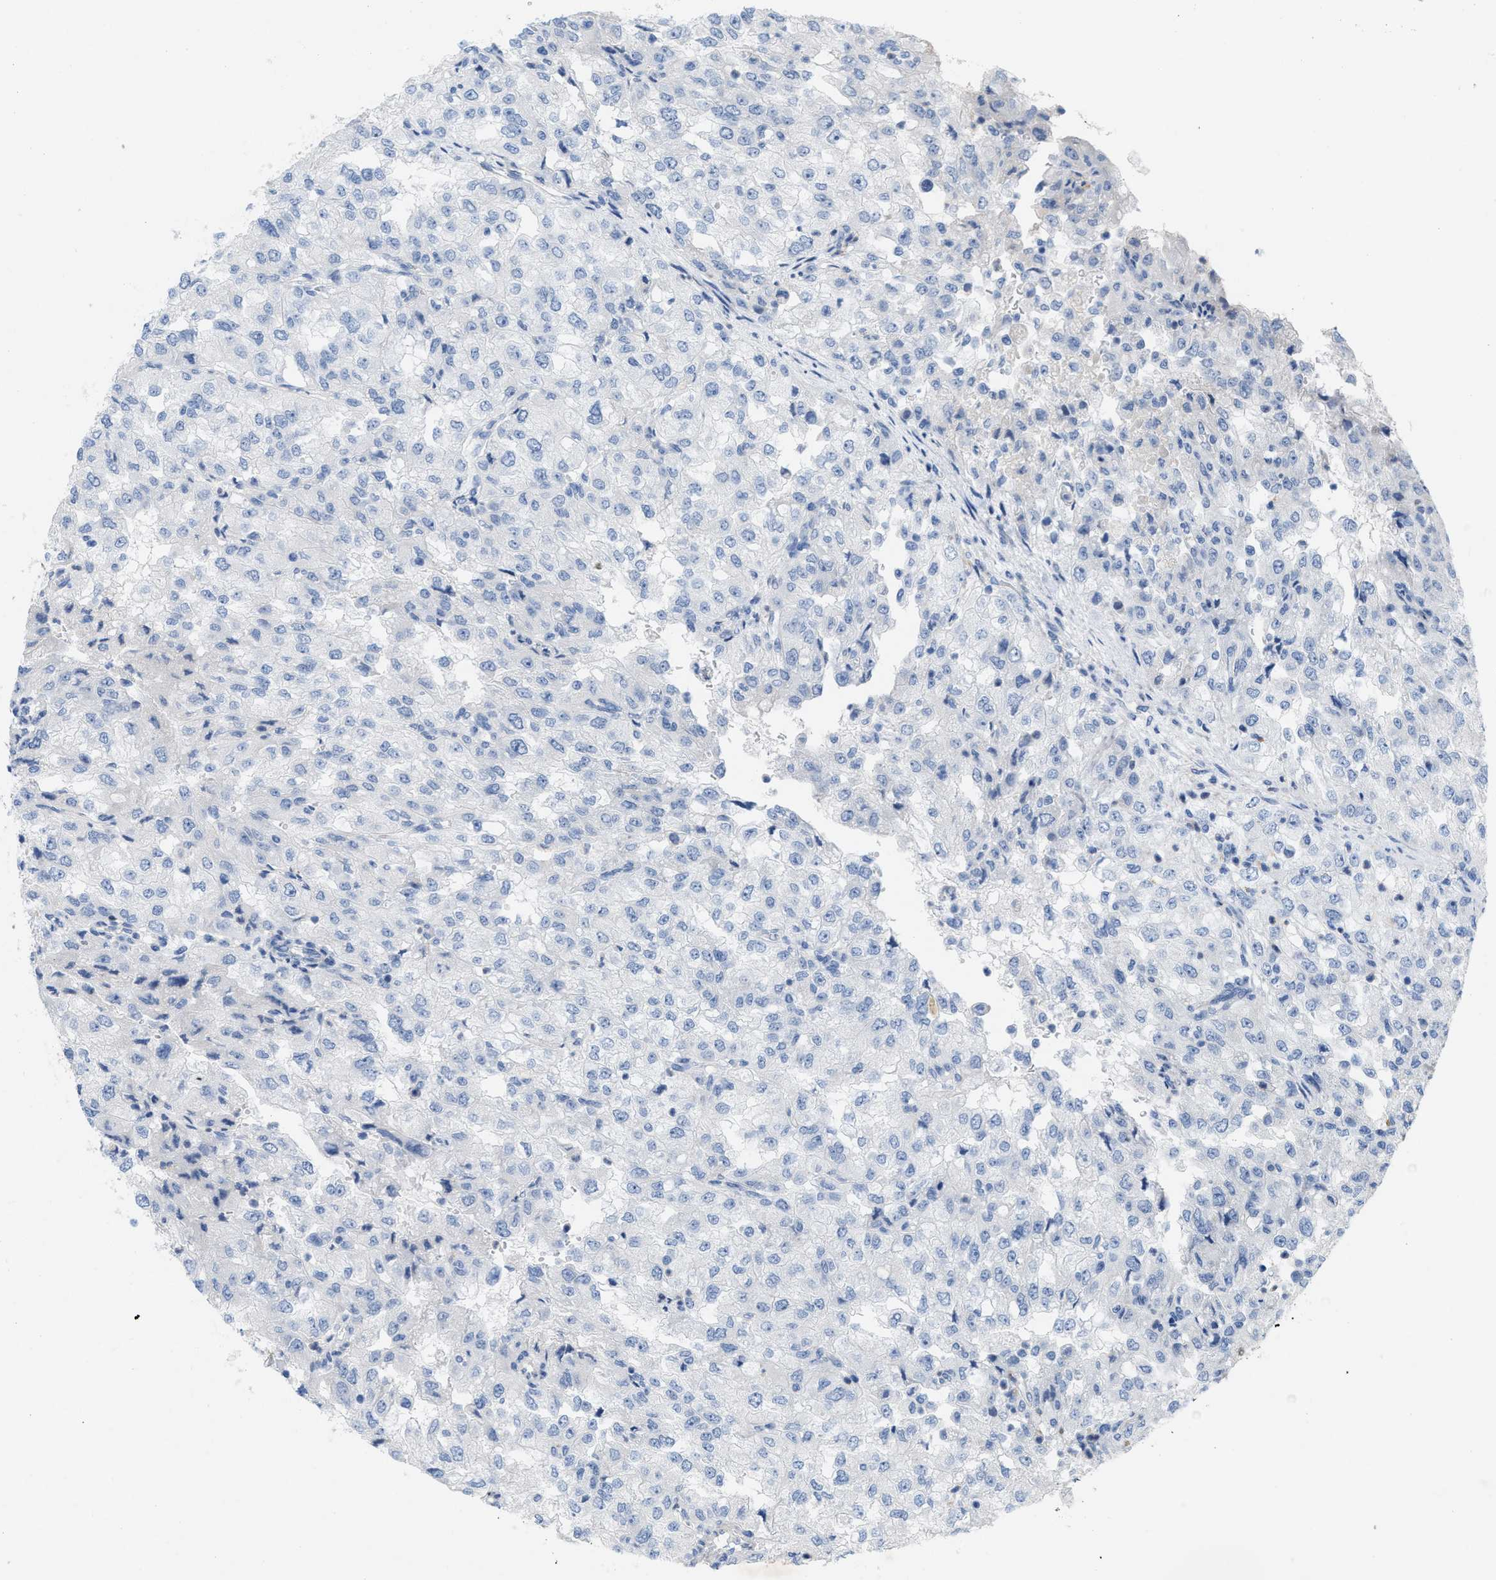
{"staining": {"intensity": "negative", "quantity": "none", "location": "none"}, "tissue": "renal cancer", "cell_type": "Tumor cells", "image_type": "cancer", "snomed": [{"axis": "morphology", "description": "Adenocarcinoma, NOS"}, {"axis": "topography", "description": "Kidney"}], "caption": "Immunohistochemical staining of human renal cancer (adenocarcinoma) reveals no significant expression in tumor cells. (DAB immunohistochemistry (IHC) with hematoxylin counter stain).", "gene": "CPA2", "patient": {"sex": "female", "age": 54}}